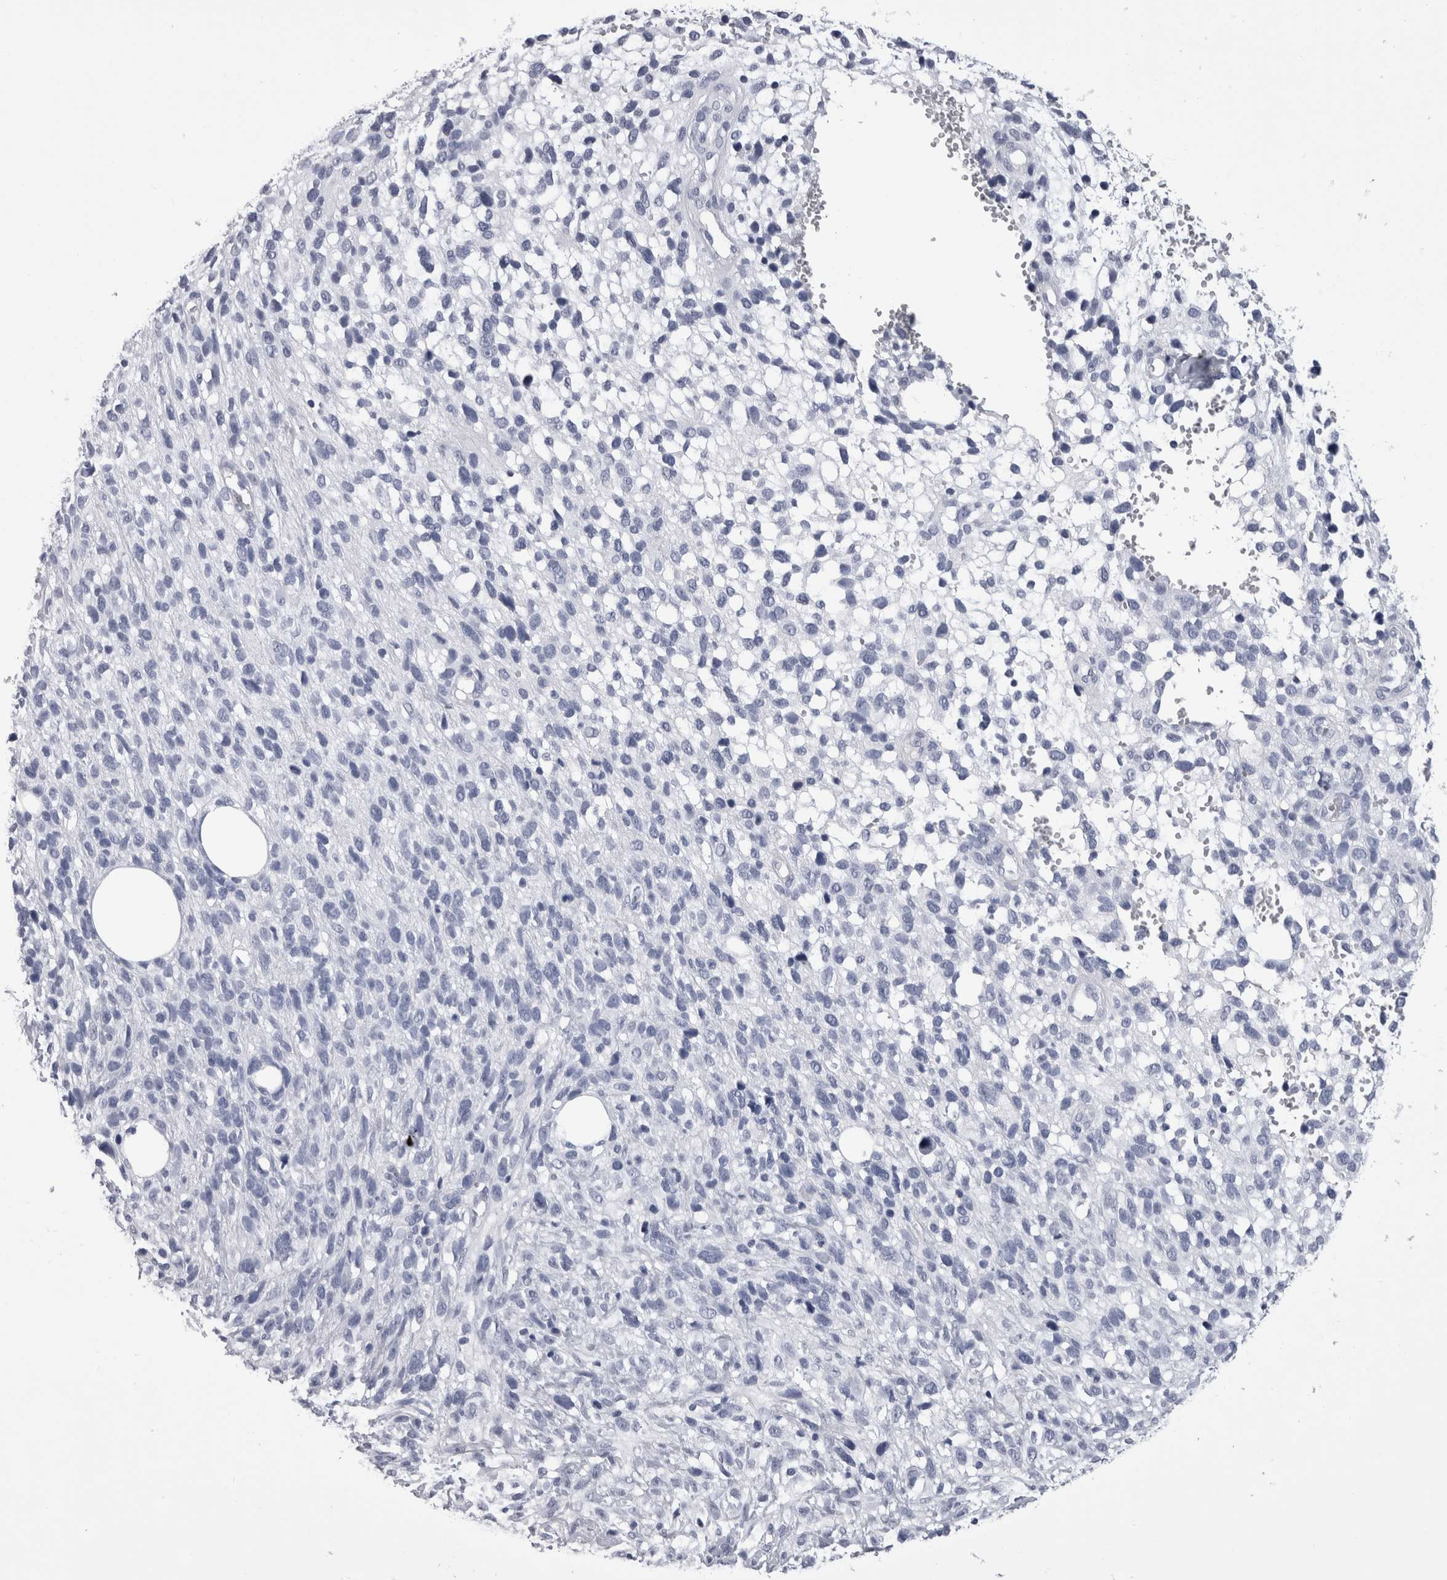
{"staining": {"intensity": "negative", "quantity": "none", "location": "none"}, "tissue": "melanoma", "cell_type": "Tumor cells", "image_type": "cancer", "snomed": [{"axis": "morphology", "description": "Malignant melanoma, NOS"}, {"axis": "topography", "description": "Skin"}], "caption": "Immunohistochemistry (IHC) micrograph of human melanoma stained for a protein (brown), which demonstrates no staining in tumor cells.", "gene": "AFMID", "patient": {"sex": "female", "age": 55}}